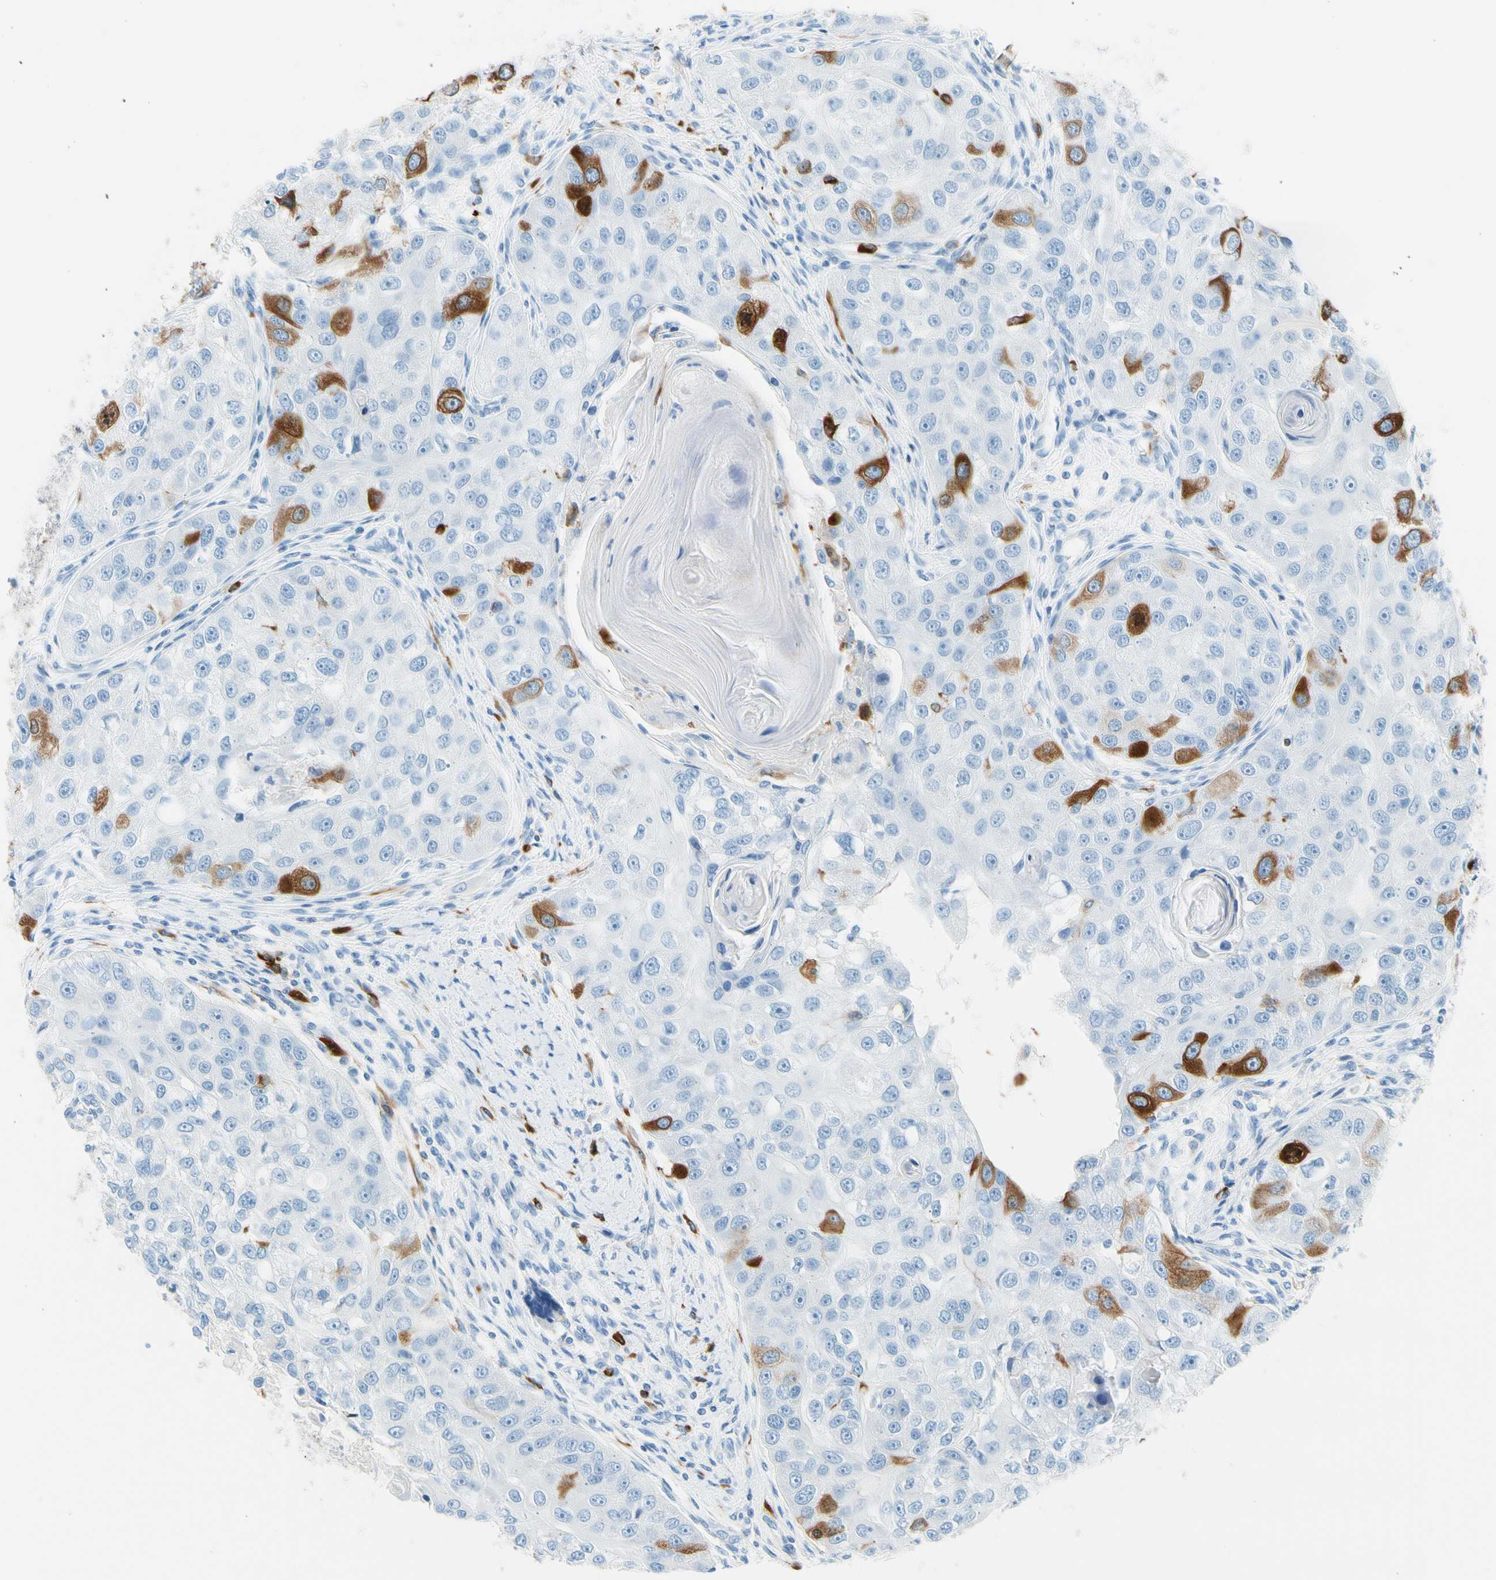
{"staining": {"intensity": "moderate", "quantity": "<25%", "location": "cytoplasmic/membranous"}, "tissue": "head and neck cancer", "cell_type": "Tumor cells", "image_type": "cancer", "snomed": [{"axis": "morphology", "description": "Normal tissue, NOS"}, {"axis": "morphology", "description": "Squamous cell carcinoma, NOS"}, {"axis": "topography", "description": "Skeletal muscle"}, {"axis": "topography", "description": "Head-Neck"}], "caption": "Head and neck cancer (squamous cell carcinoma) stained for a protein (brown) displays moderate cytoplasmic/membranous positive positivity in about <25% of tumor cells.", "gene": "TACC3", "patient": {"sex": "male", "age": 51}}